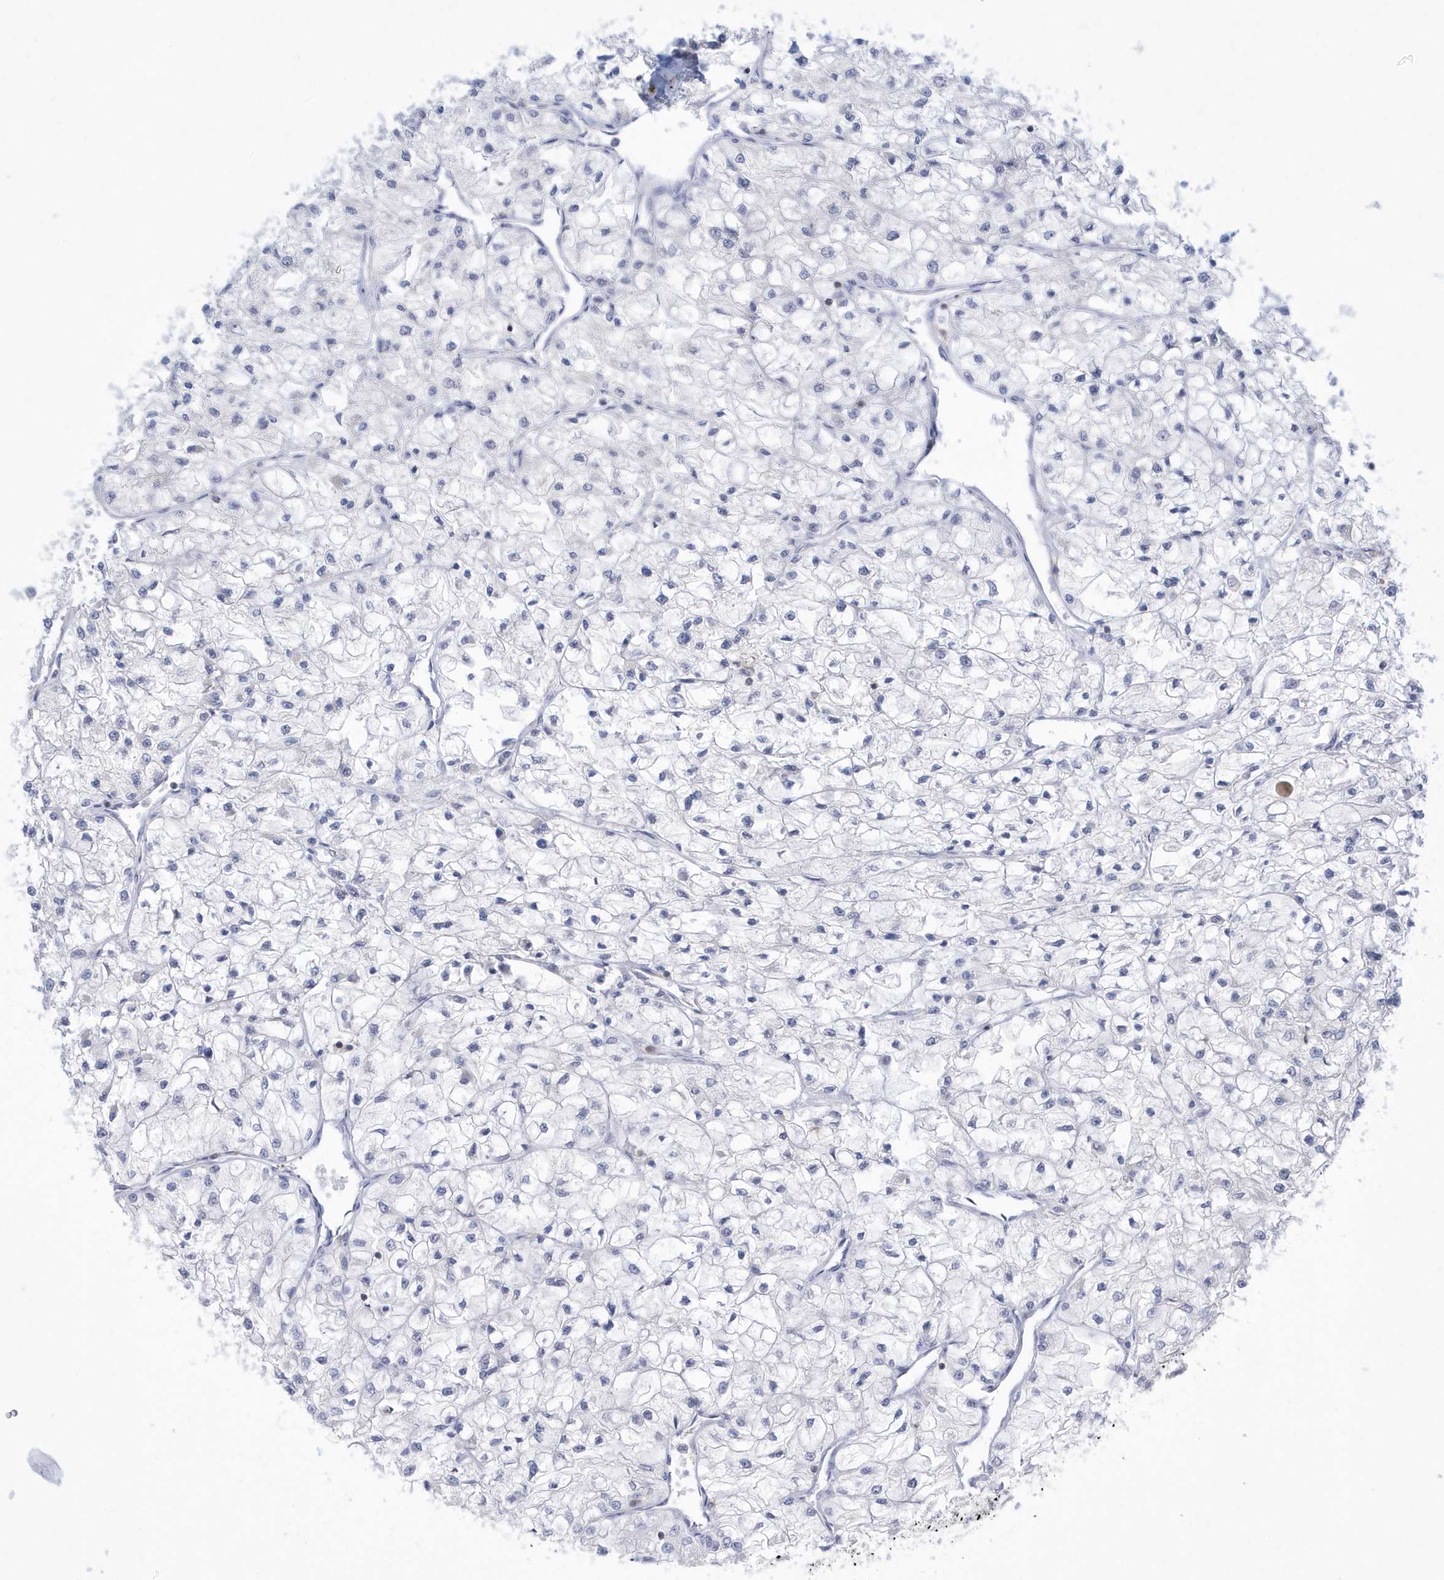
{"staining": {"intensity": "negative", "quantity": "none", "location": "none"}, "tissue": "renal cancer", "cell_type": "Tumor cells", "image_type": "cancer", "snomed": [{"axis": "morphology", "description": "Adenocarcinoma, NOS"}, {"axis": "topography", "description": "Kidney"}], "caption": "The IHC photomicrograph has no significant expression in tumor cells of renal cancer tissue. Nuclei are stained in blue.", "gene": "PSD4", "patient": {"sex": "male", "age": 80}}